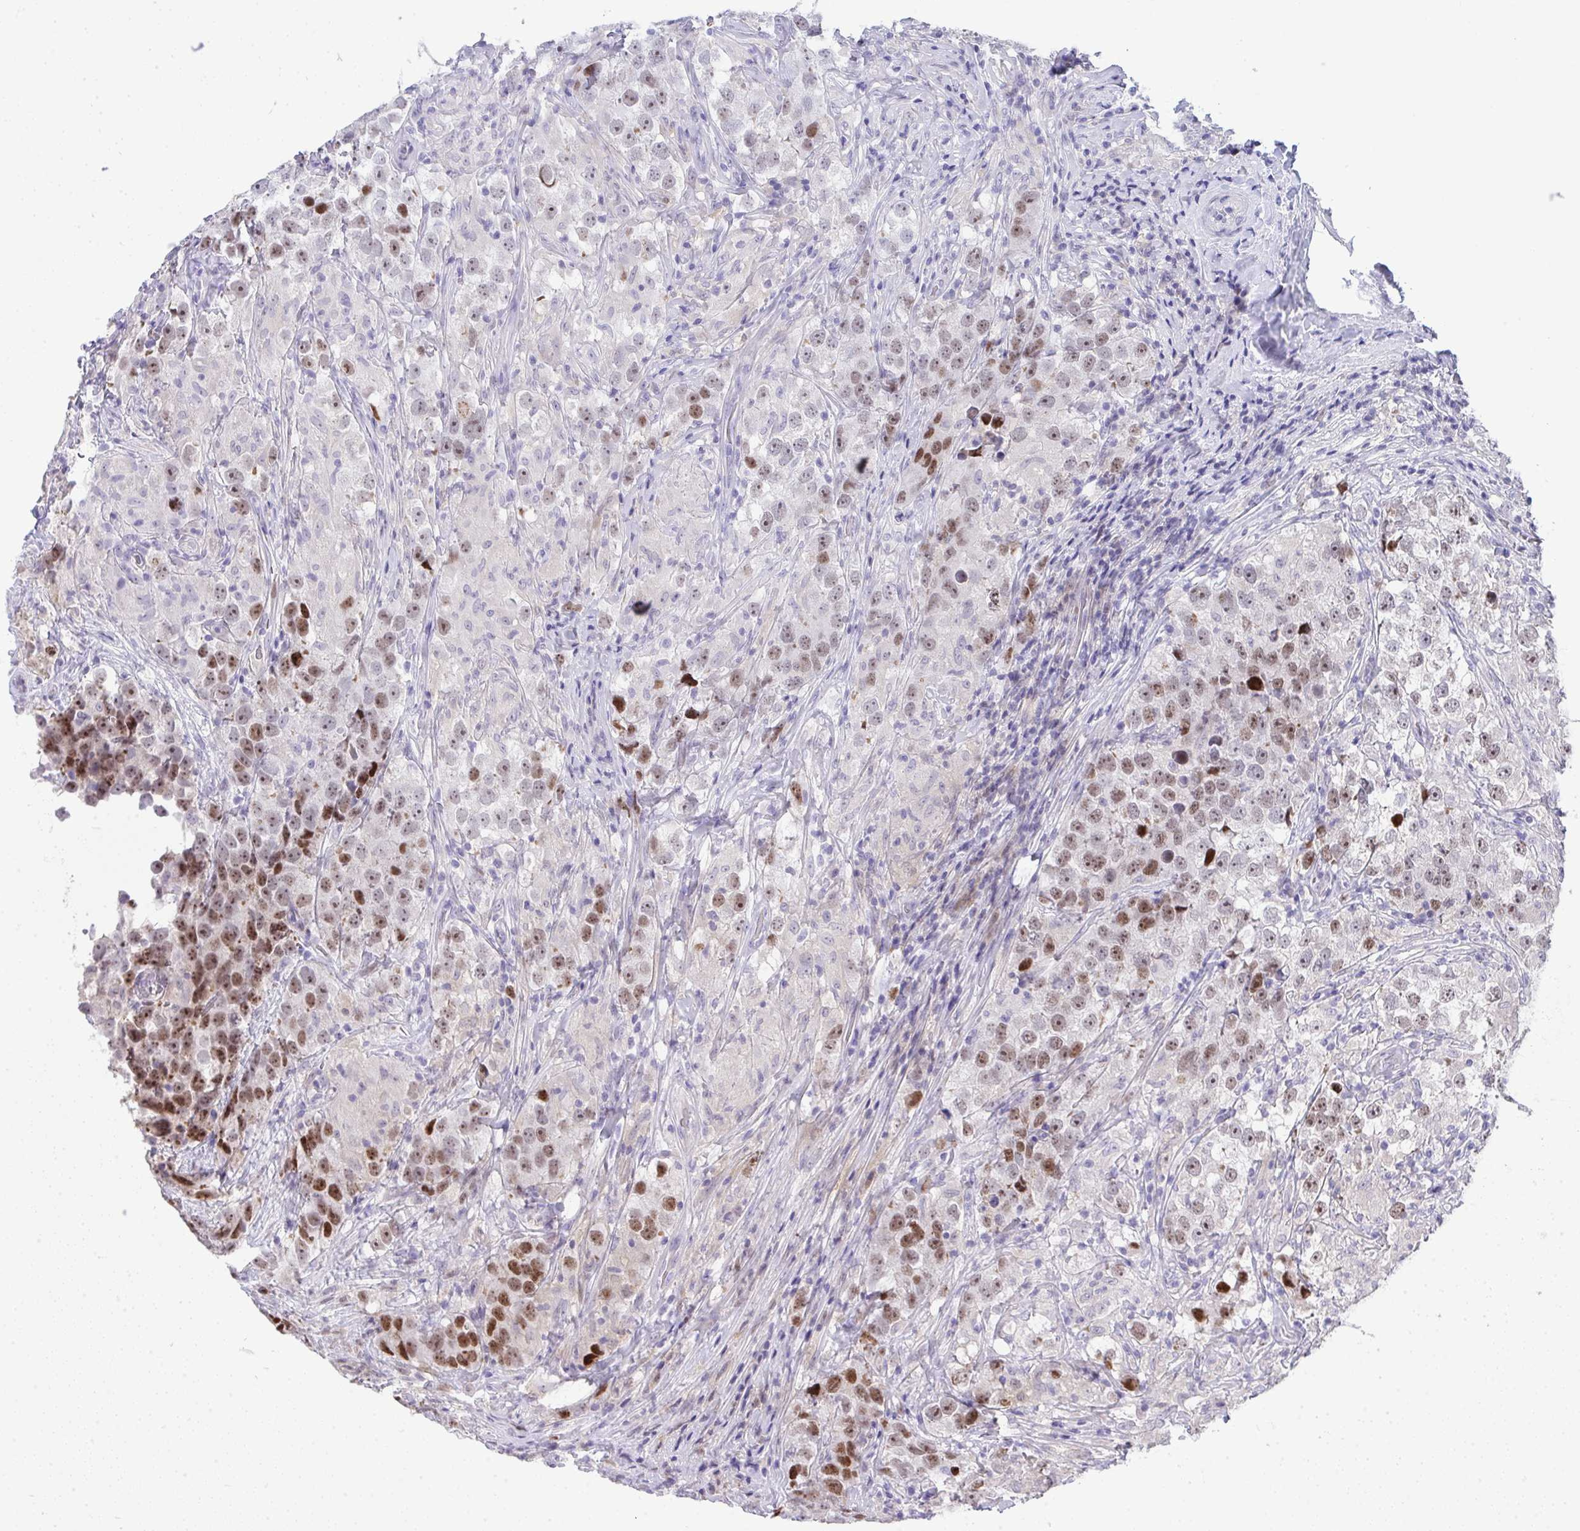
{"staining": {"intensity": "moderate", "quantity": "25%-75%", "location": "nuclear"}, "tissue": "testis cancer", "cell_type": "Tumor cells", "image_type": "cancer", "snomed": [{"axis": "morphology", "description": "Seminoma, NOS"}, {"axis": "topography", "description": "Testis"}], "caption": "Seminoma (testis) stained with a protein marker reveals moderate staining in tumor cells.", "gene": "GALNT16", "patient": {"sex": "male", "age": 46}}